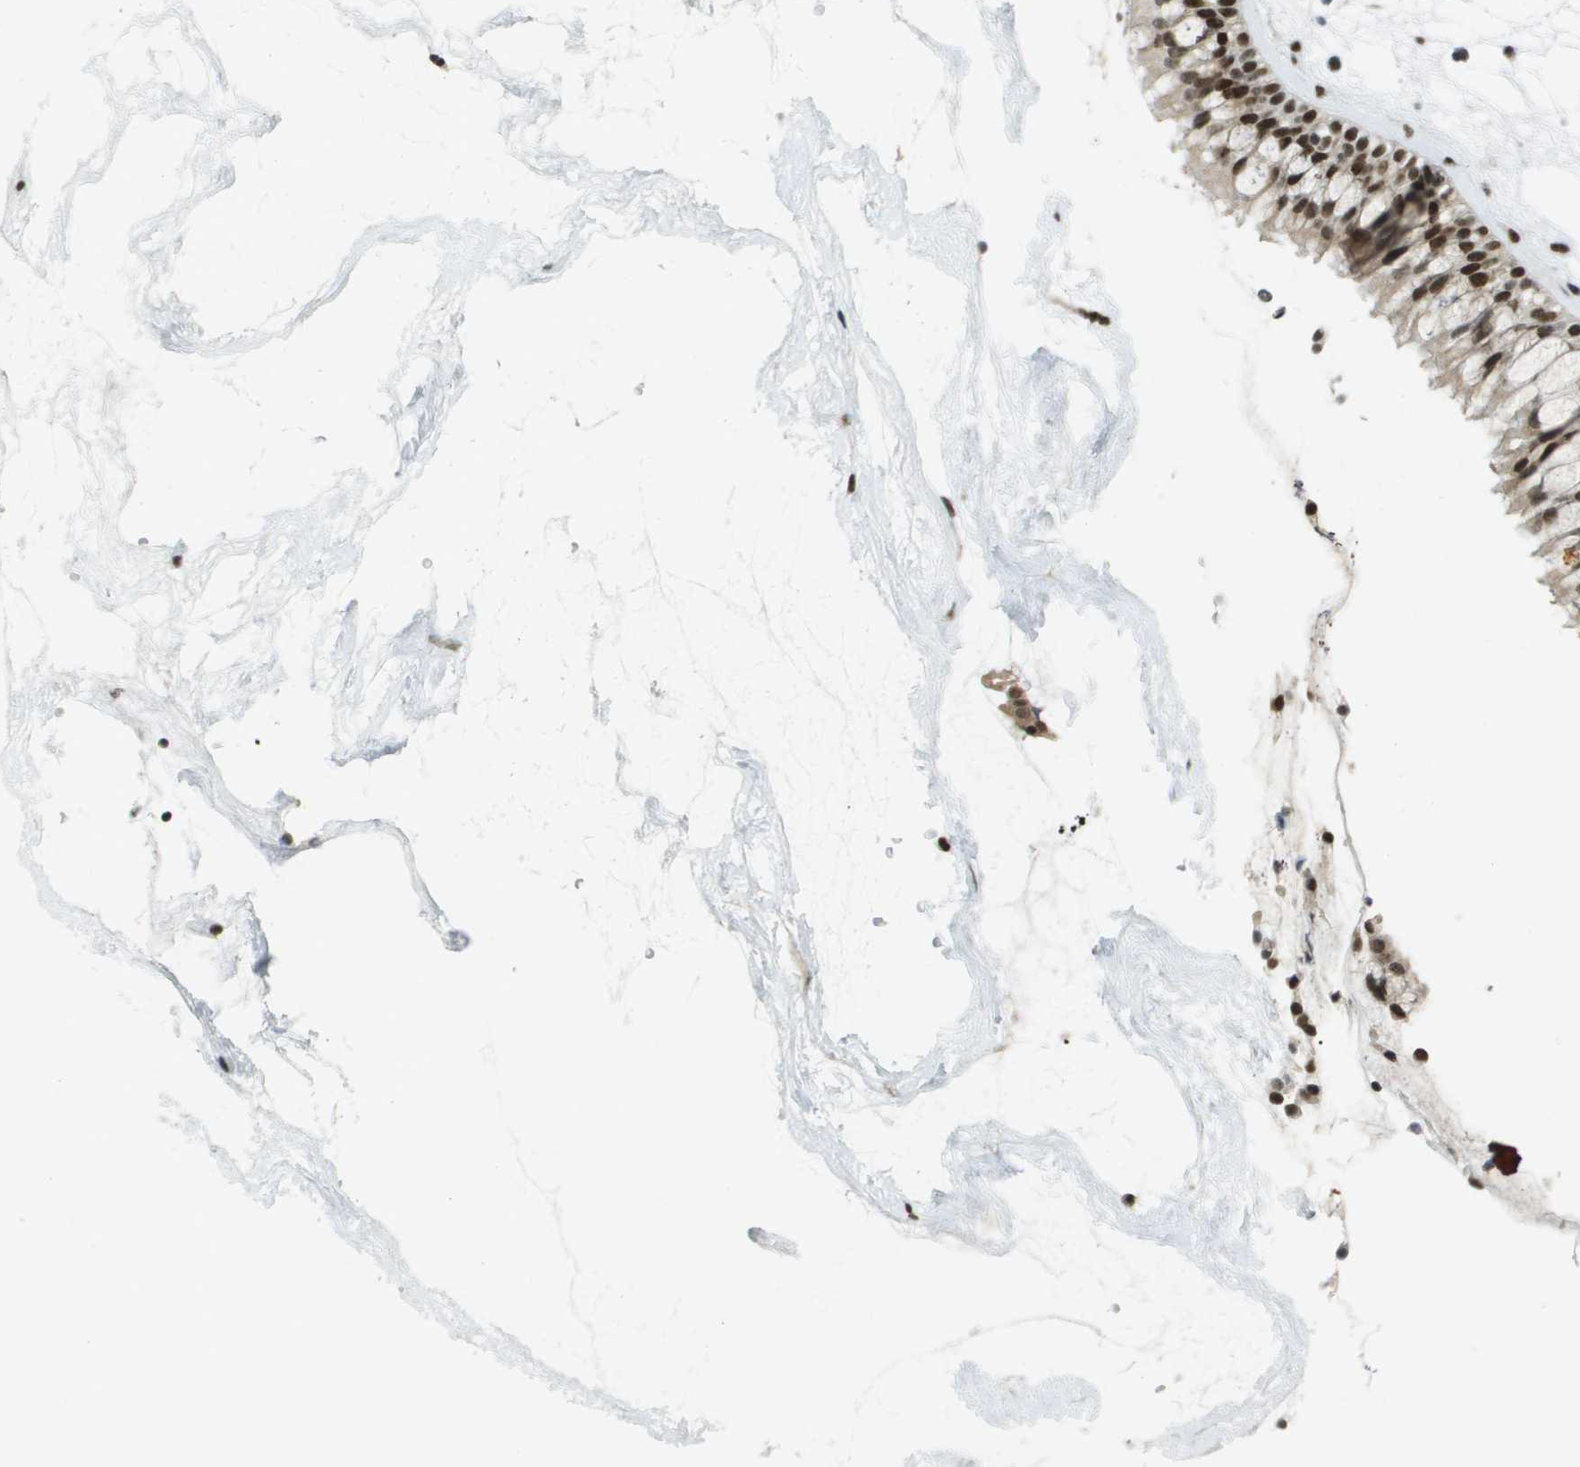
{"staining": {"intensity": "strong", "quantity": ">75%", "location": "nuclear"}, "tissue": "nasopharynx", "cell_type": "Respiratory epithelial cells", "image_type": "normal", "snomed": [{"axis": "morphology", "description": "Normal tissue, NOS"}, {"axis": "morphology", "description": "Inflammation, NOS"}, {"axis": "topography", "description": "Nasopharynx"}], "caption": "Immunohistochemistry (IHC) of normal nasopharynx demonstrates high levels of strong nuclear staining in about >75% of respiratory epithelial cells.", "gene": "IRF7", "patient": {"sex": "male", "age": 48}}